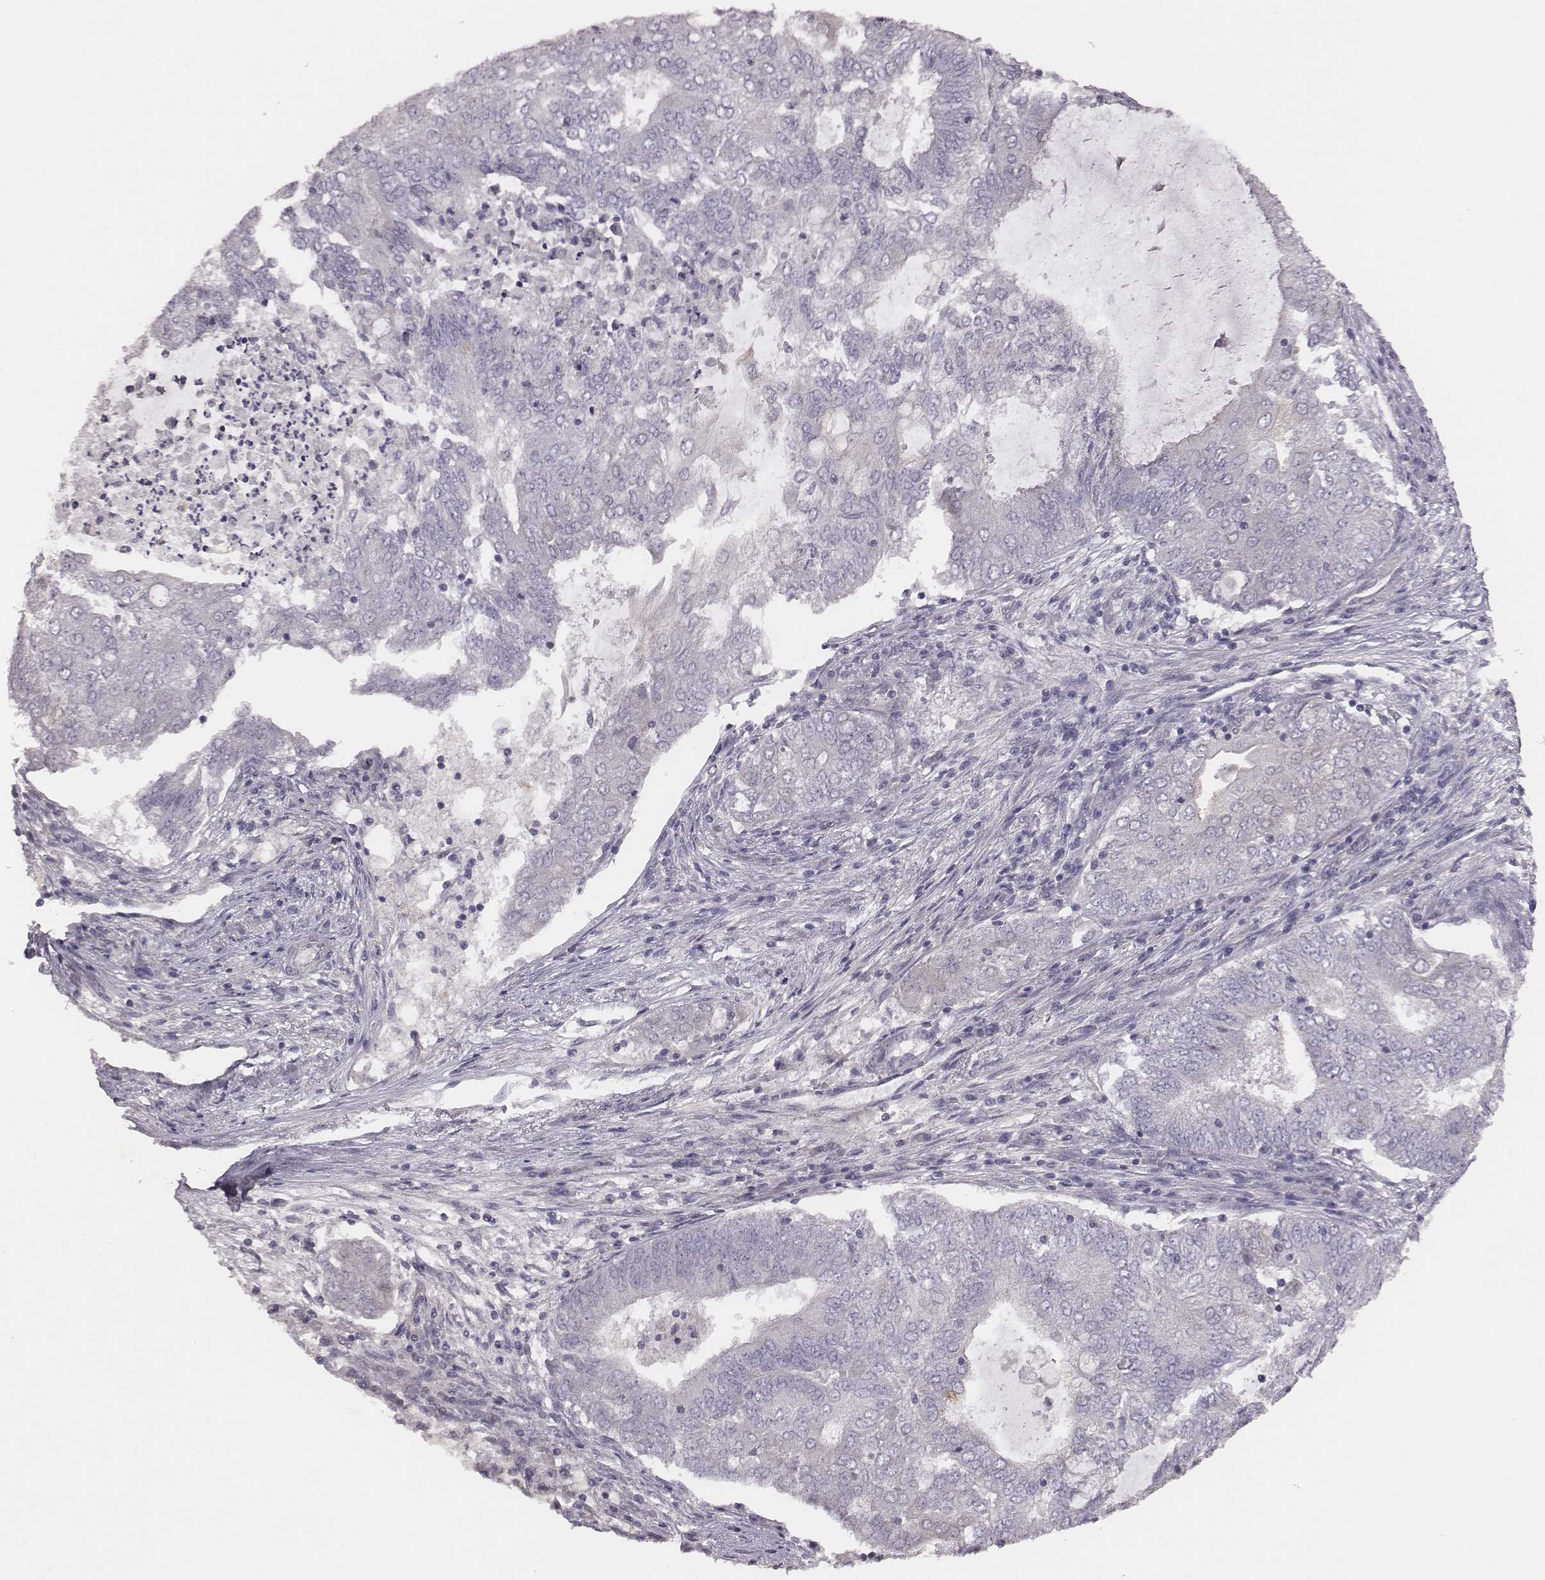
{"staining": {"intensity": "negative", "quantity": "none", "location": "none"}, "tissue": "endometrial cancer", "cell_type": "Tumor cells", "image_type": "cancer", "snomed": [{"axis": "morphology", "description": "Adenocarcinoma, NOS"}, {"axis": "topography", "description": "Endometrium"}], "caption": "DAB (3,3'-diaminobenzidine) immunohistochemical staining of human endometrial adenocarcinoma reveals no significant staining in tumor cells. (Immunohistochemistry, brightfield microscopy, high magnification).", "gene": "SCARF1", "patient": {"sex": "female", "age": 62}}